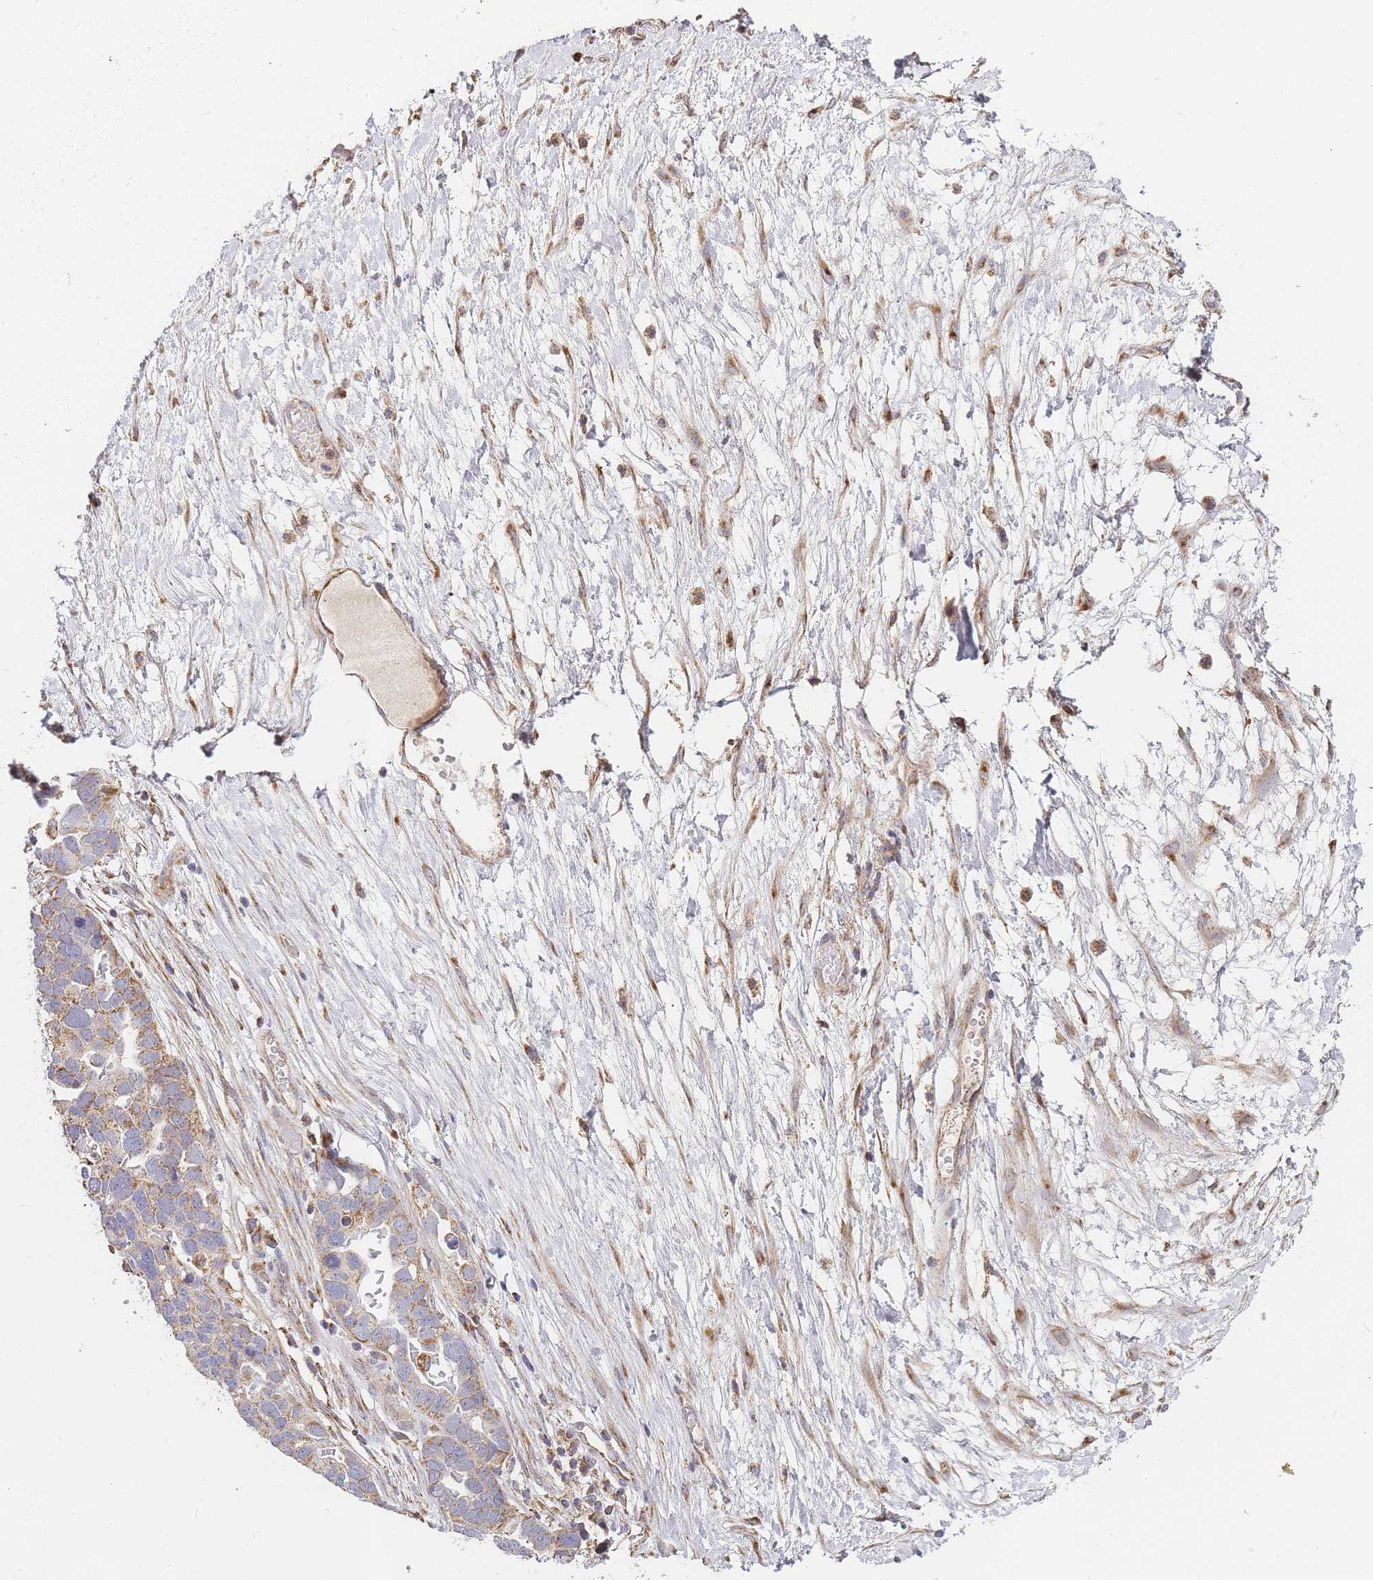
{"staining": {"intensity": "moderate", "quantity": ">75%", "location": "cytoplasmic/membranous"}, "tissue": "ovarian cancer", "cell_type": "Tumor cells", "image_type": "cancer", "snomed": [{"axis": "morphology", "description": "Cystadenocarcinoma, serous, NOS"}, {"axis": "topography", "description": "Ovary"}], "caption": "IHC of human ovarian cancer (serous cystadenocarcinoma) exhibits medium levels of moderate cytoplasmic/membranous positivity in approximately >75% of tumor cells. (Brightfield microscopy of DAB IHC at high magnification).", "gene": "ADCY9", "patient": {"sex": "female", "age": 54}}